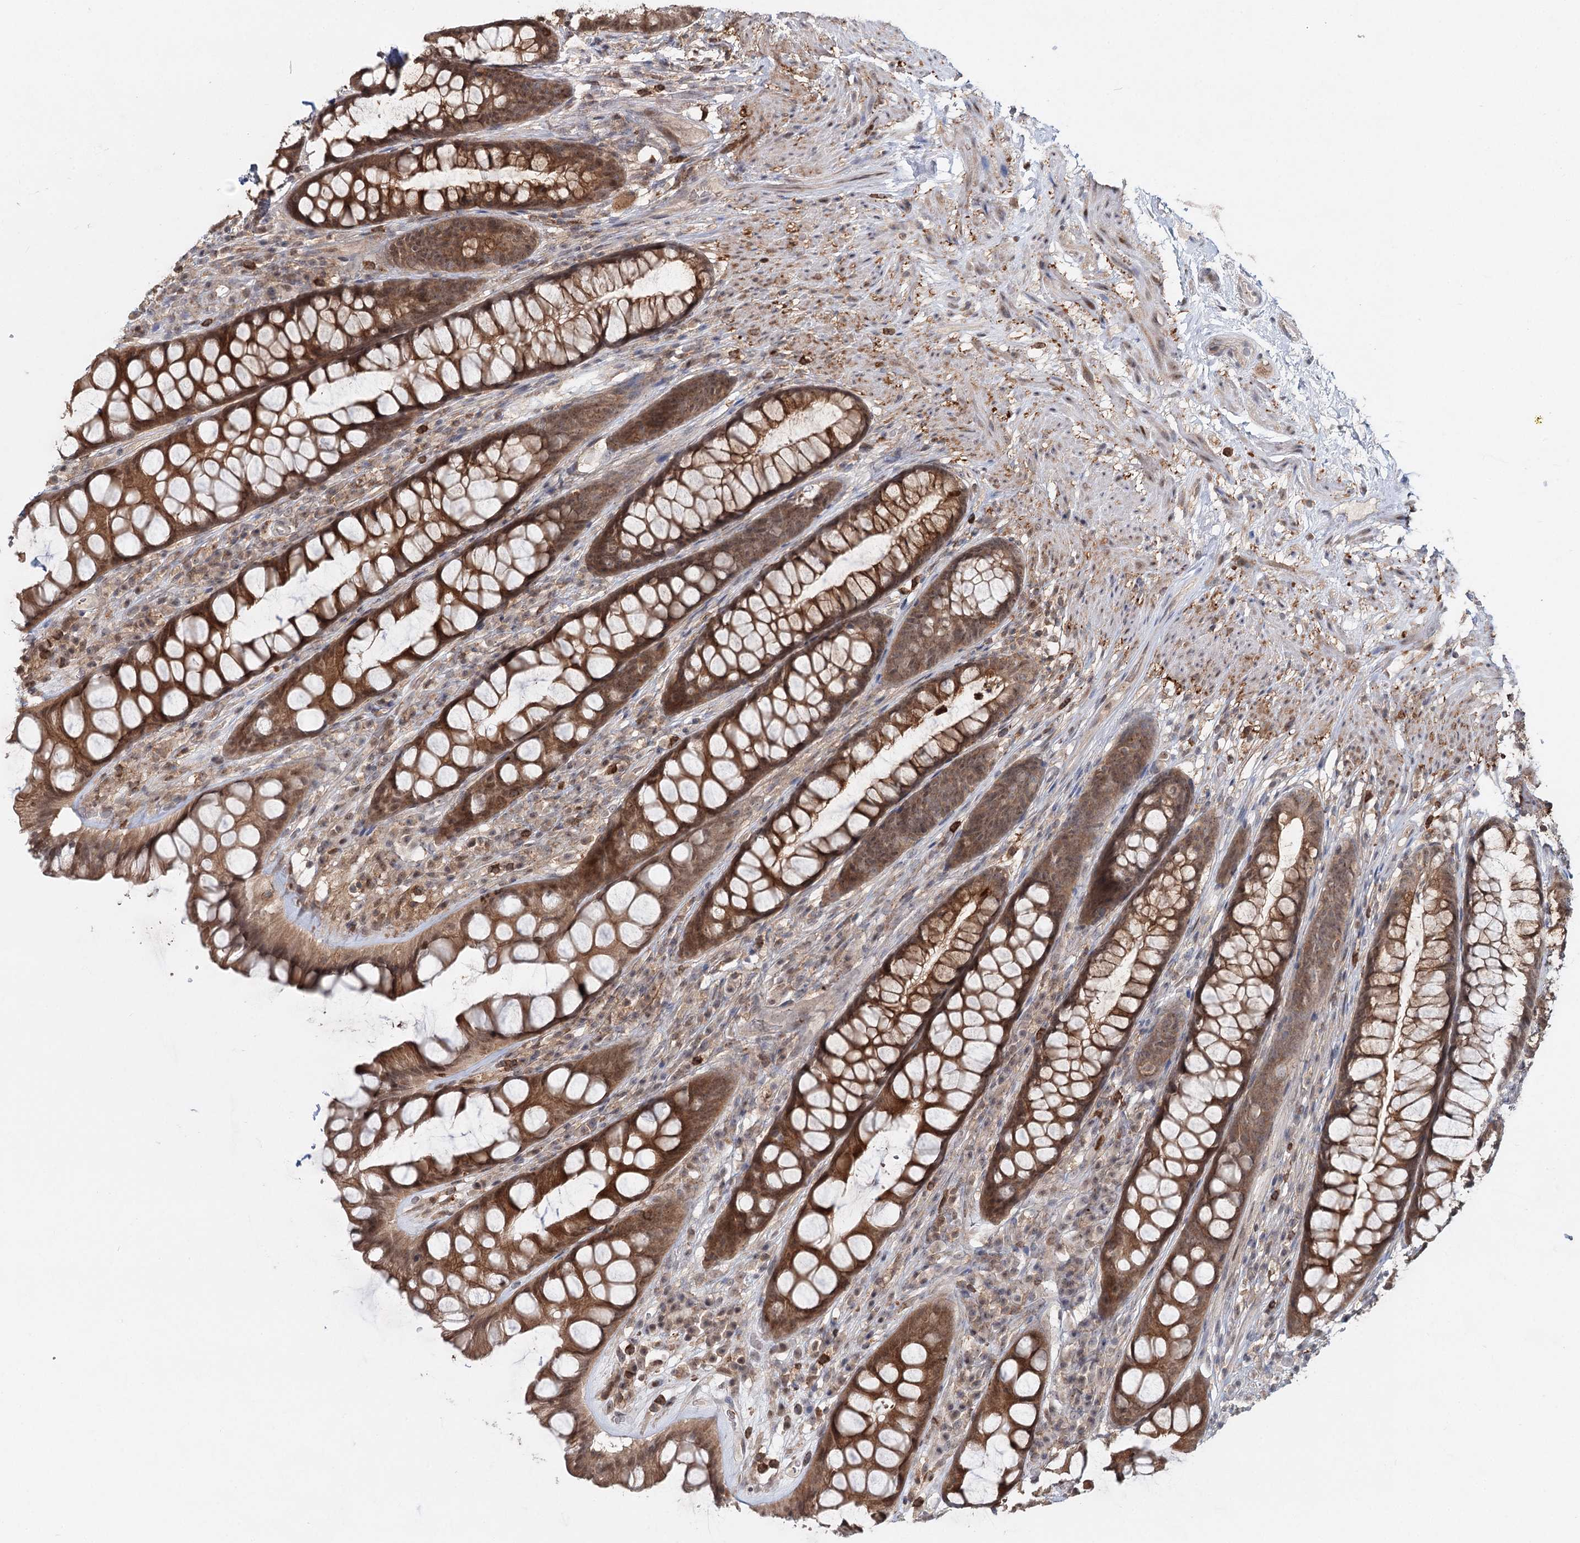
{"staining": {"intensity": "moderate", "quantity": ">75%", "location": "cytoplasmic/membranous,nuclear"}, "tissue": "rectum", "cell_type": "Glandular cells", "image_type": "normal", "snomed": [{"axis": "morphology", "description": "Normal tissue, NOS"}, {"axis": "topography", "description": "Rectum"}], "caption": "The micrograph shows a brown stain indicating the presence of a protein in the cytoplasmic/membranous,nuclear of glandular cells in rectum.", "gene": "WDR44", "patient": {"sex": "male", "age": 74}}